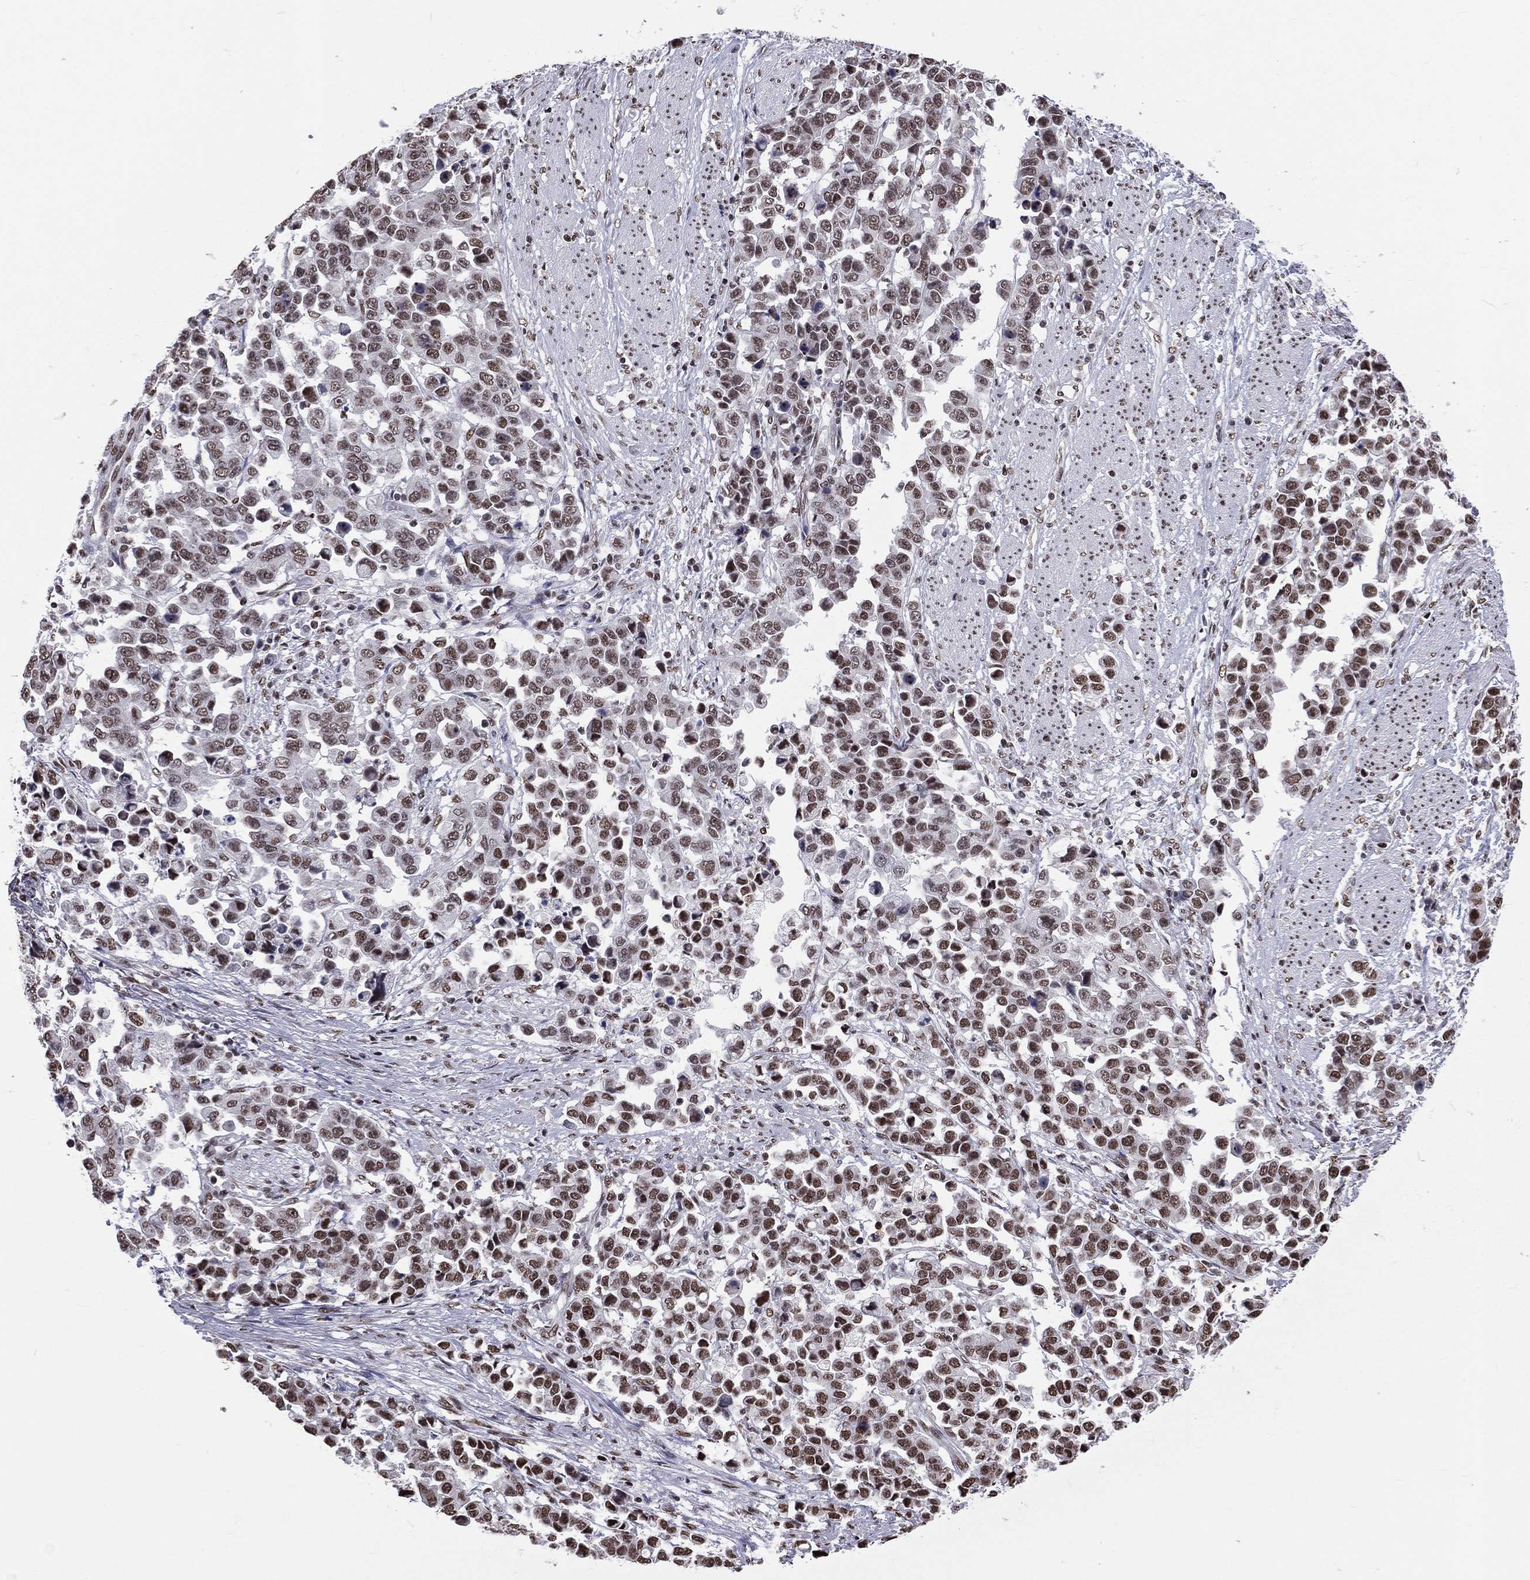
{"staining": {"intensity": "strong", "quantity": ">75%", "location": "nuclear"}, "tissue": "stomach cancer", "cell_type": "Tumor cells", "image_type": "cancer", "snomed": [{"axis": "morphology", "description": "Adenocarcinoma, NOS"}, {"axis": "topography", "description": "Stomach, upper"}], "caption": "Immunohistochemical staining of stomach cancer (adenocarcinoma) exhibits strong nuclear protein staining in about >75% of tumor cells.", "gene": "ZNF7", "patient": {"sex": "male", "age": 69}}